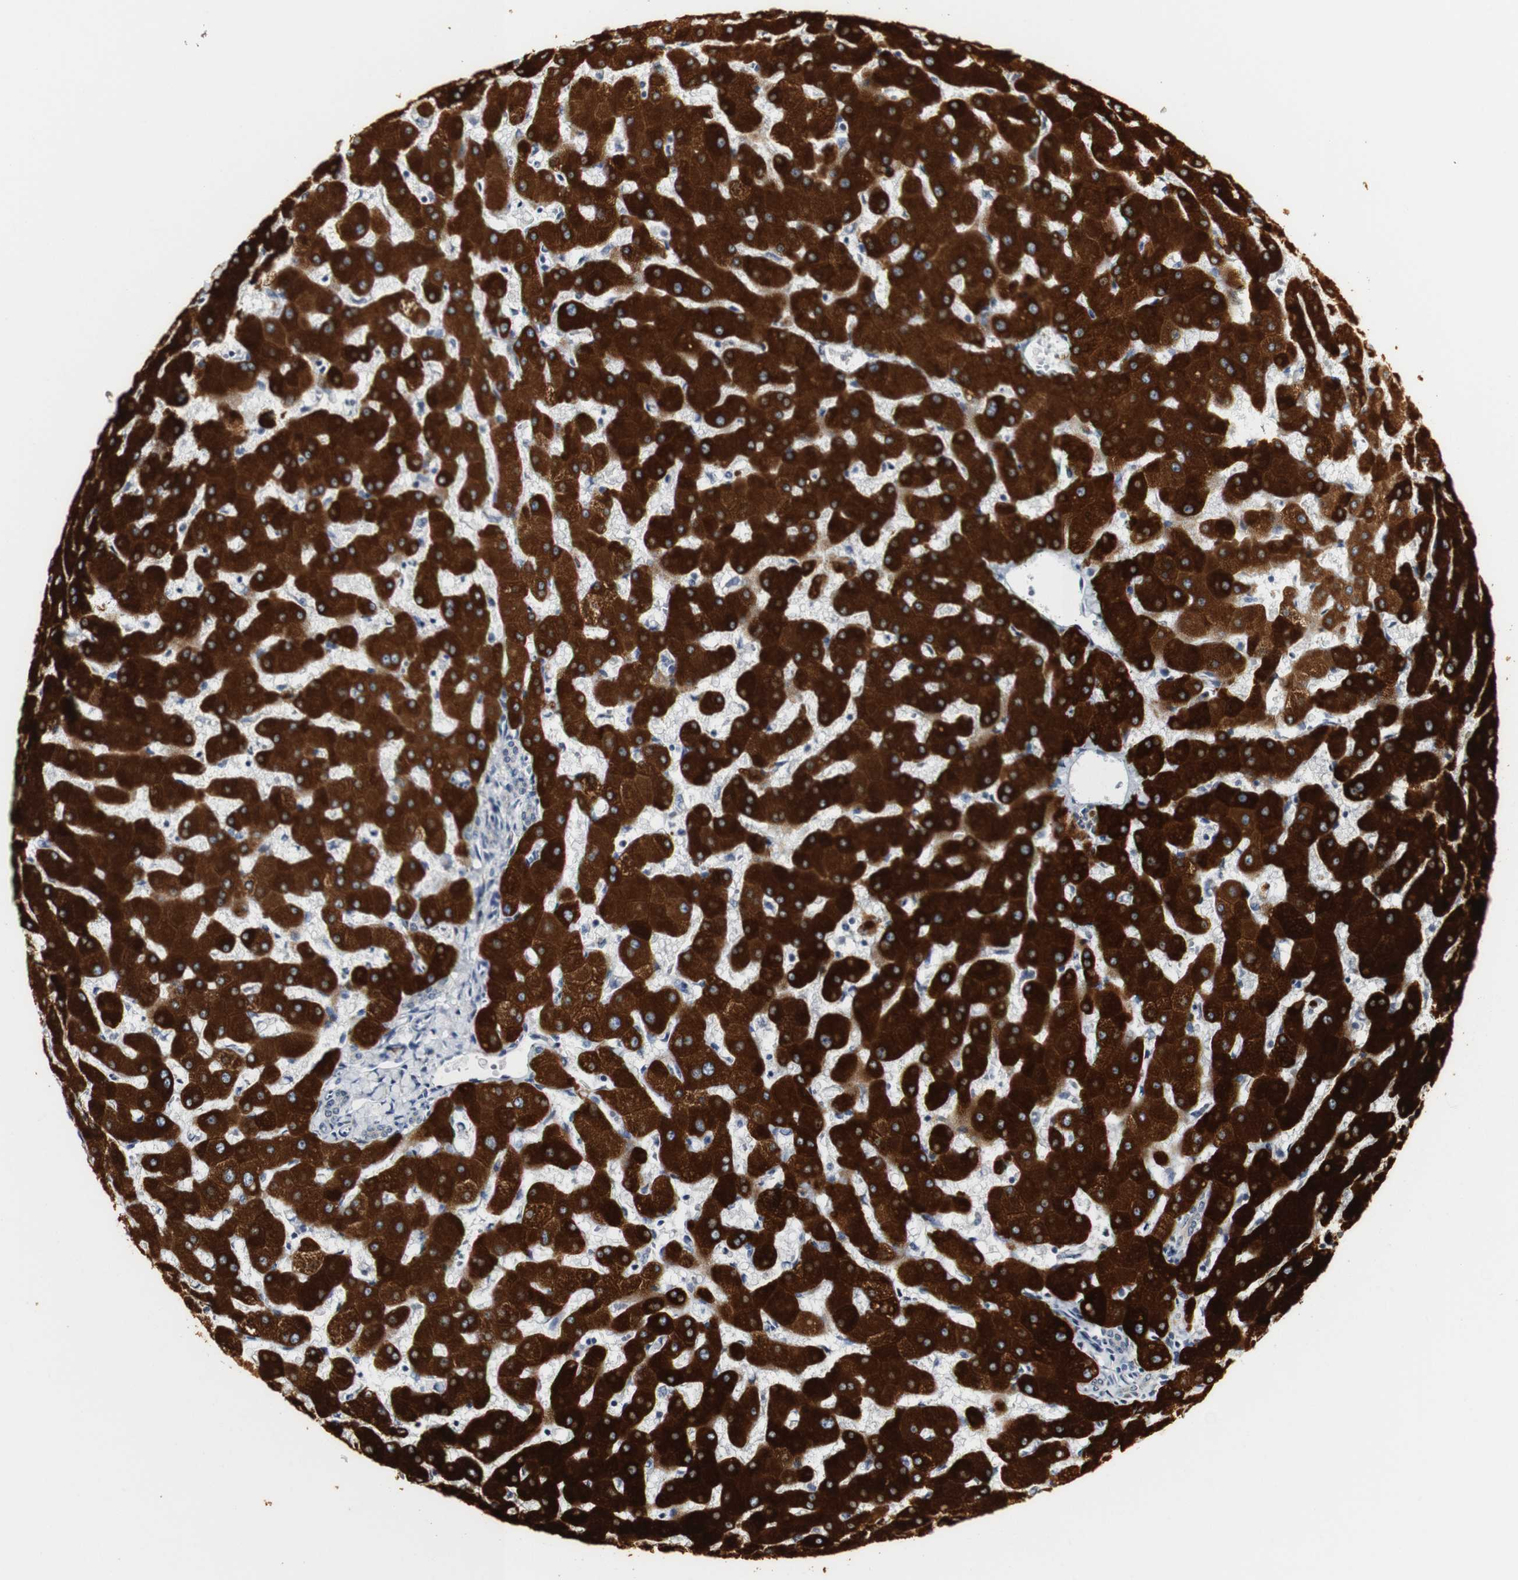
{"staining": {"intensity": "negative", "quantity": "none", "location": "none"}, "tissue": "liver", "cell_type": "Cholangiocytes", "image_type": "normal", "snomed": [{"axis": "morphology", "description": "Normal tissue, NOS"}, {"axis": "topography", "description": "Liver"}], "caption": "A histopathology image of human liver is negative for staining in cholangiocytes. (IHC, brightfield microscopy, high magnification).", "gene": "FMO3", "patient": {"sex": "female", "age": 63}}